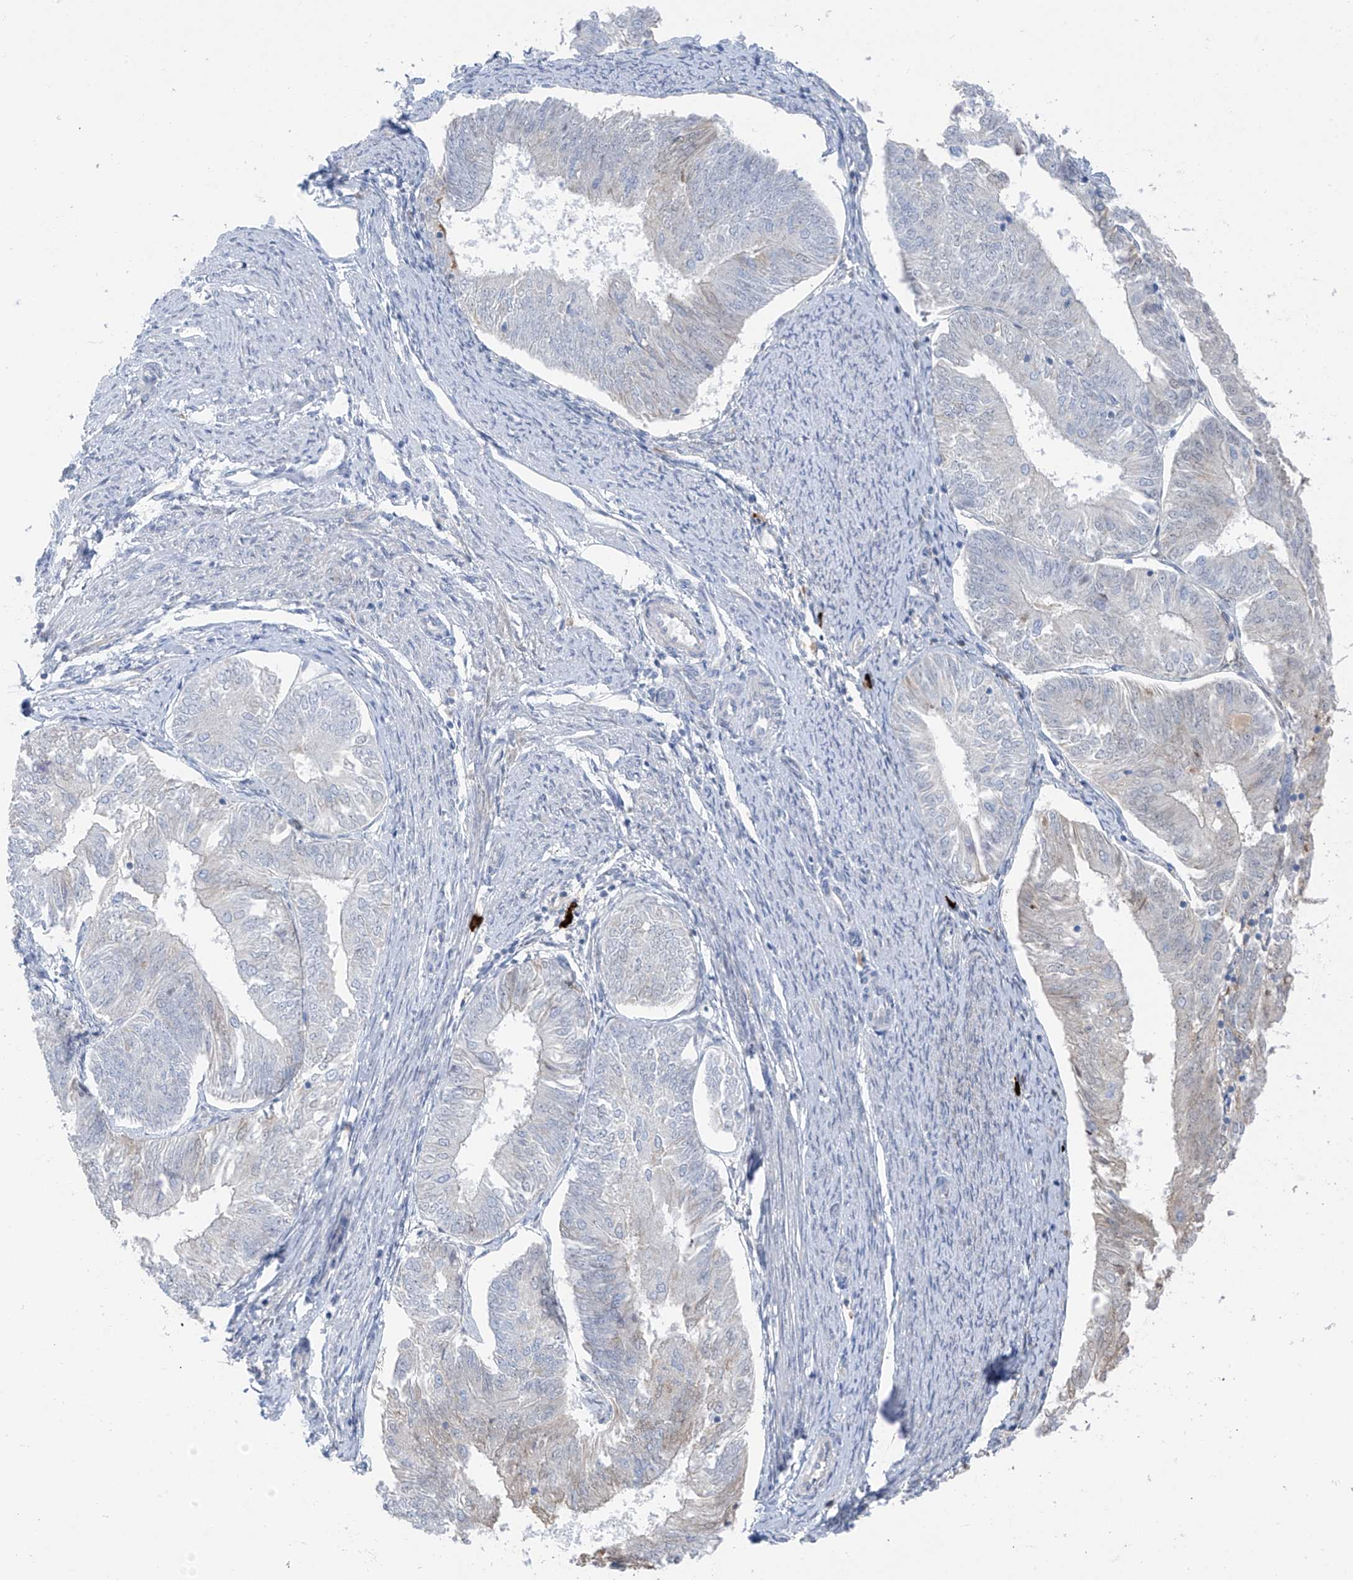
{"staining": {"intensity": "negative", "quantity": "none", "location": "none"}, "tissue": "endometrial cancer", "cell_type": "Tumor cells", "image_type": "cancer", "snomed": [{"axis": "morphology", "description": "Adenocarcinoma, NOS"}, {"axis": "topography", "description": "Endometrium"}], "caption": "An IHC micrograph of endometrial cancer (adenocarcinoma) is shown. There is no staining in tumor cells of endometrial cancer (adenocarcinoma). Brightfield microscopy of immunohistochemistry stained with DAB (3,3'-diaminobenzidine) (brown) and hematoxylin (blue), captured at high magnification.", "gene": "ZNF793", "patient": {"sex": "female", "age": 58}}